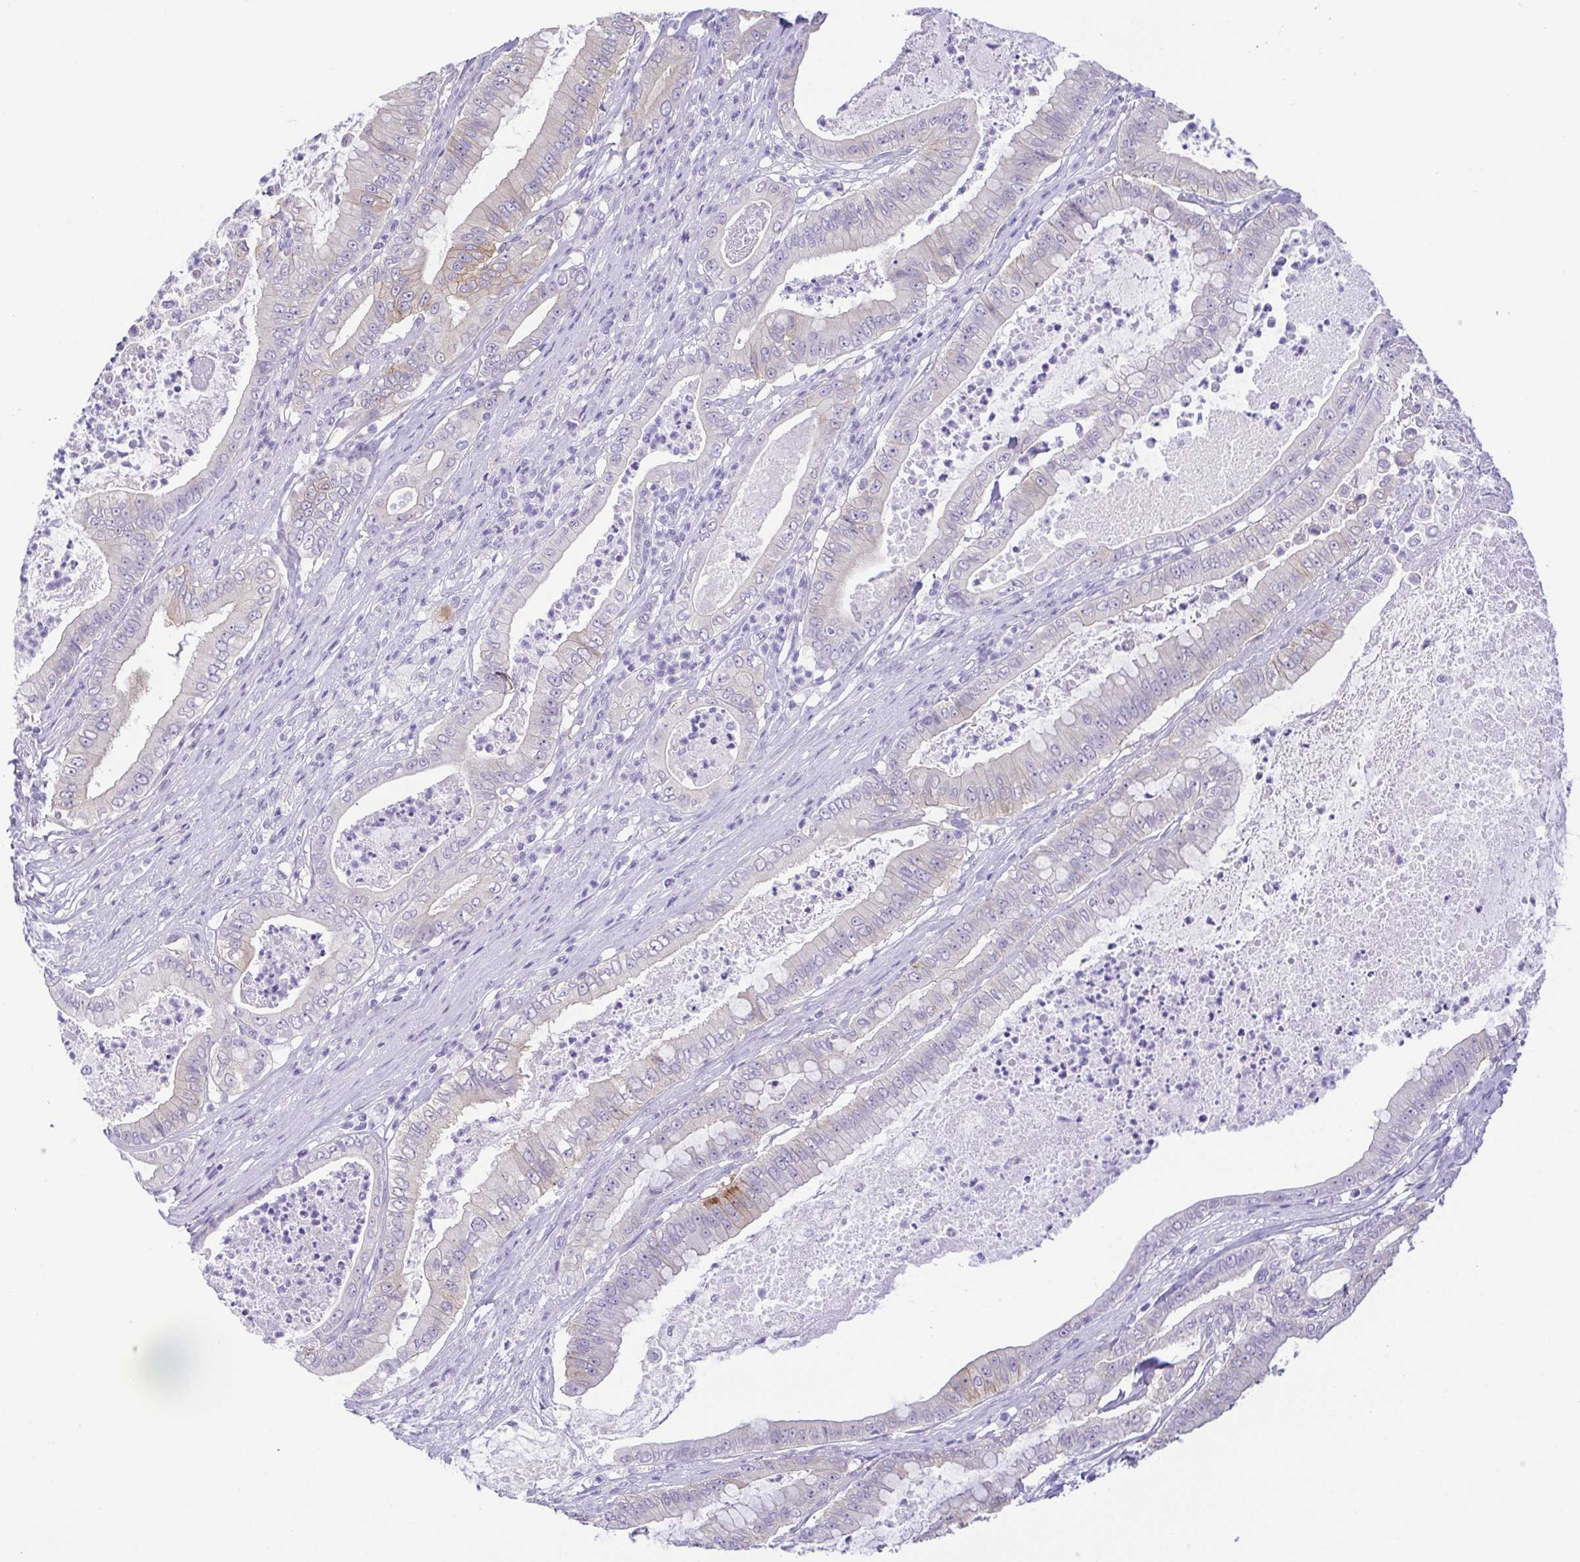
{"staining": {"intensity": "weak", "quantity": "<25%", "location": "cytoplasmic/membranous"}, "tissue": "pancreatic cancer", "cell_type": "Tumor cells", "image_type": "cancer", "snomed": [{"axis": "morphology", "description": "Adenocarcinoma, NOS"}, {"axis": "topography", "description": "Pancreas"}], "caption": "Tumor cells show no significant protein expression in pancreatic cancer (adenocarcinoma). The staining is performed using DAB brown chromogen with nuclei counter-stained in using hematoxylin.", "gene": "EPB42", "patient": {"sex": "male", "age": 71}}